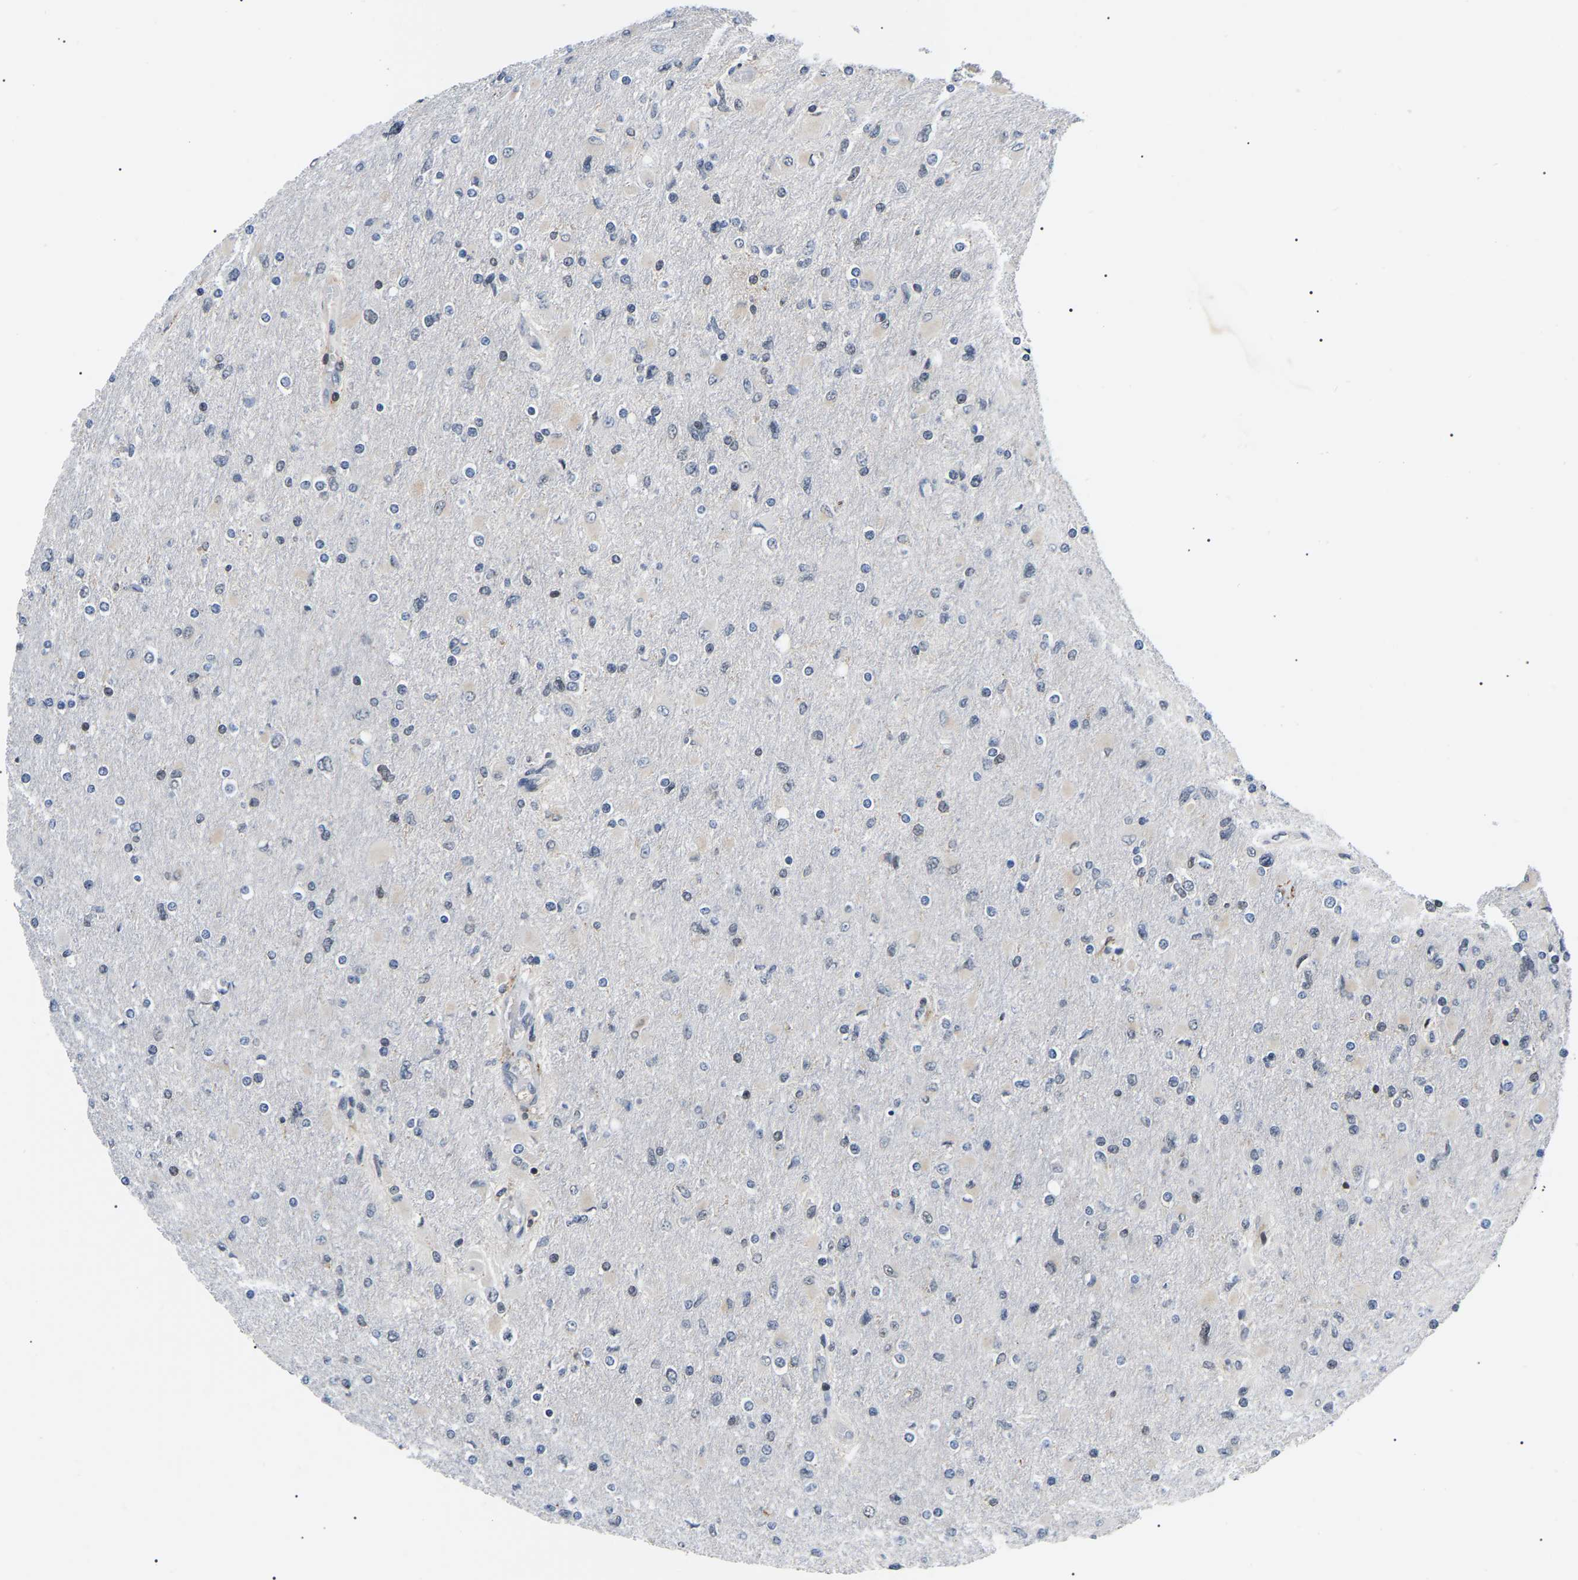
{"staining": {"intensity": "negative", "quantity": "none", "location": "none"}, "tissue": "glioma", "cell_type": "Tumor cells", "image_type": "cancer", "snomed": [{"axis": "morphology", "description": "Glioma, malignant, High grade"}, {"axis": "topography", "description": "Cerebral cortex"}], "caption": "The photomicrograph shows no significant staining in tumor cells of malignant high-grade glioma.", "gene": "RRP1B", "patient": {"sex": "female", "age": 36}}